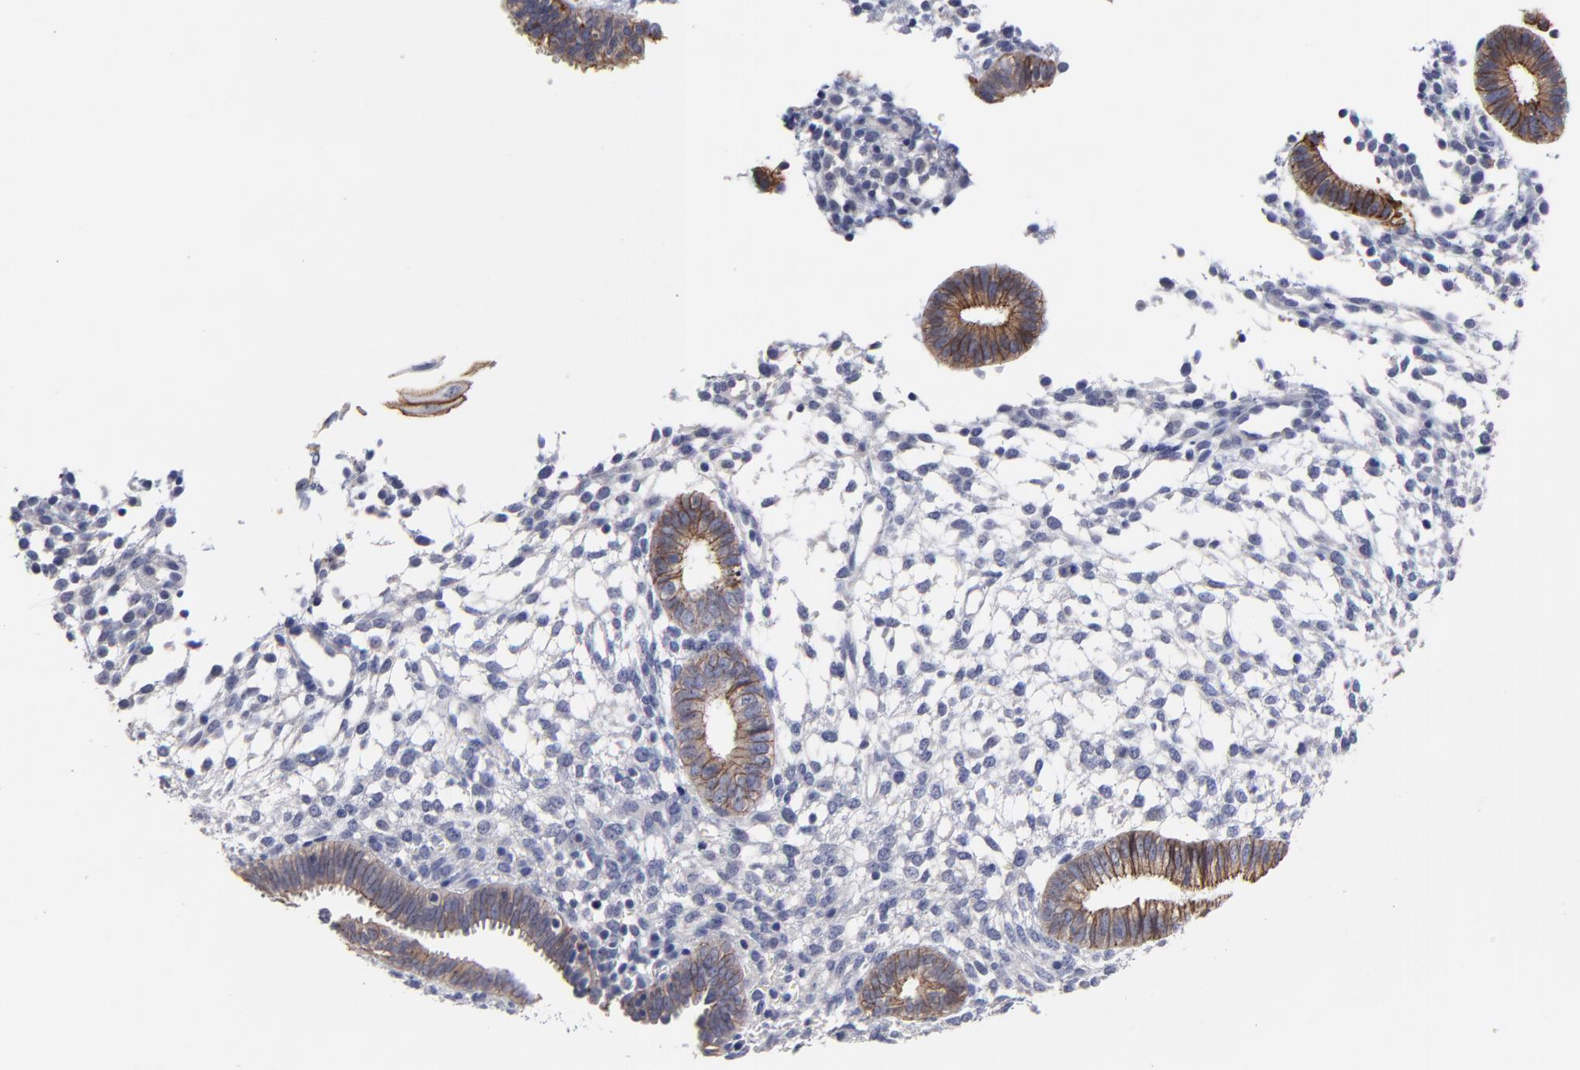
{"staining": {"intensity": "negative", "quantity": "none", "location": "none"}, "tissue": "endometrium", "cell_type": "Cells in endometrial stroma", "image_type": "normal", "snomed": [{"axis": "morphology", "description": "Normal tissue, NOS"}, {"axis": "topography", "description": "Endometrium"}], "caption": "High power microscopy micrograph of an IHC micrograph of normal endometrium, revealing no significant staining in cells in endometrial stroma.", "gene": "CXADR", "patient": {"sex": "female", "age": 35}}